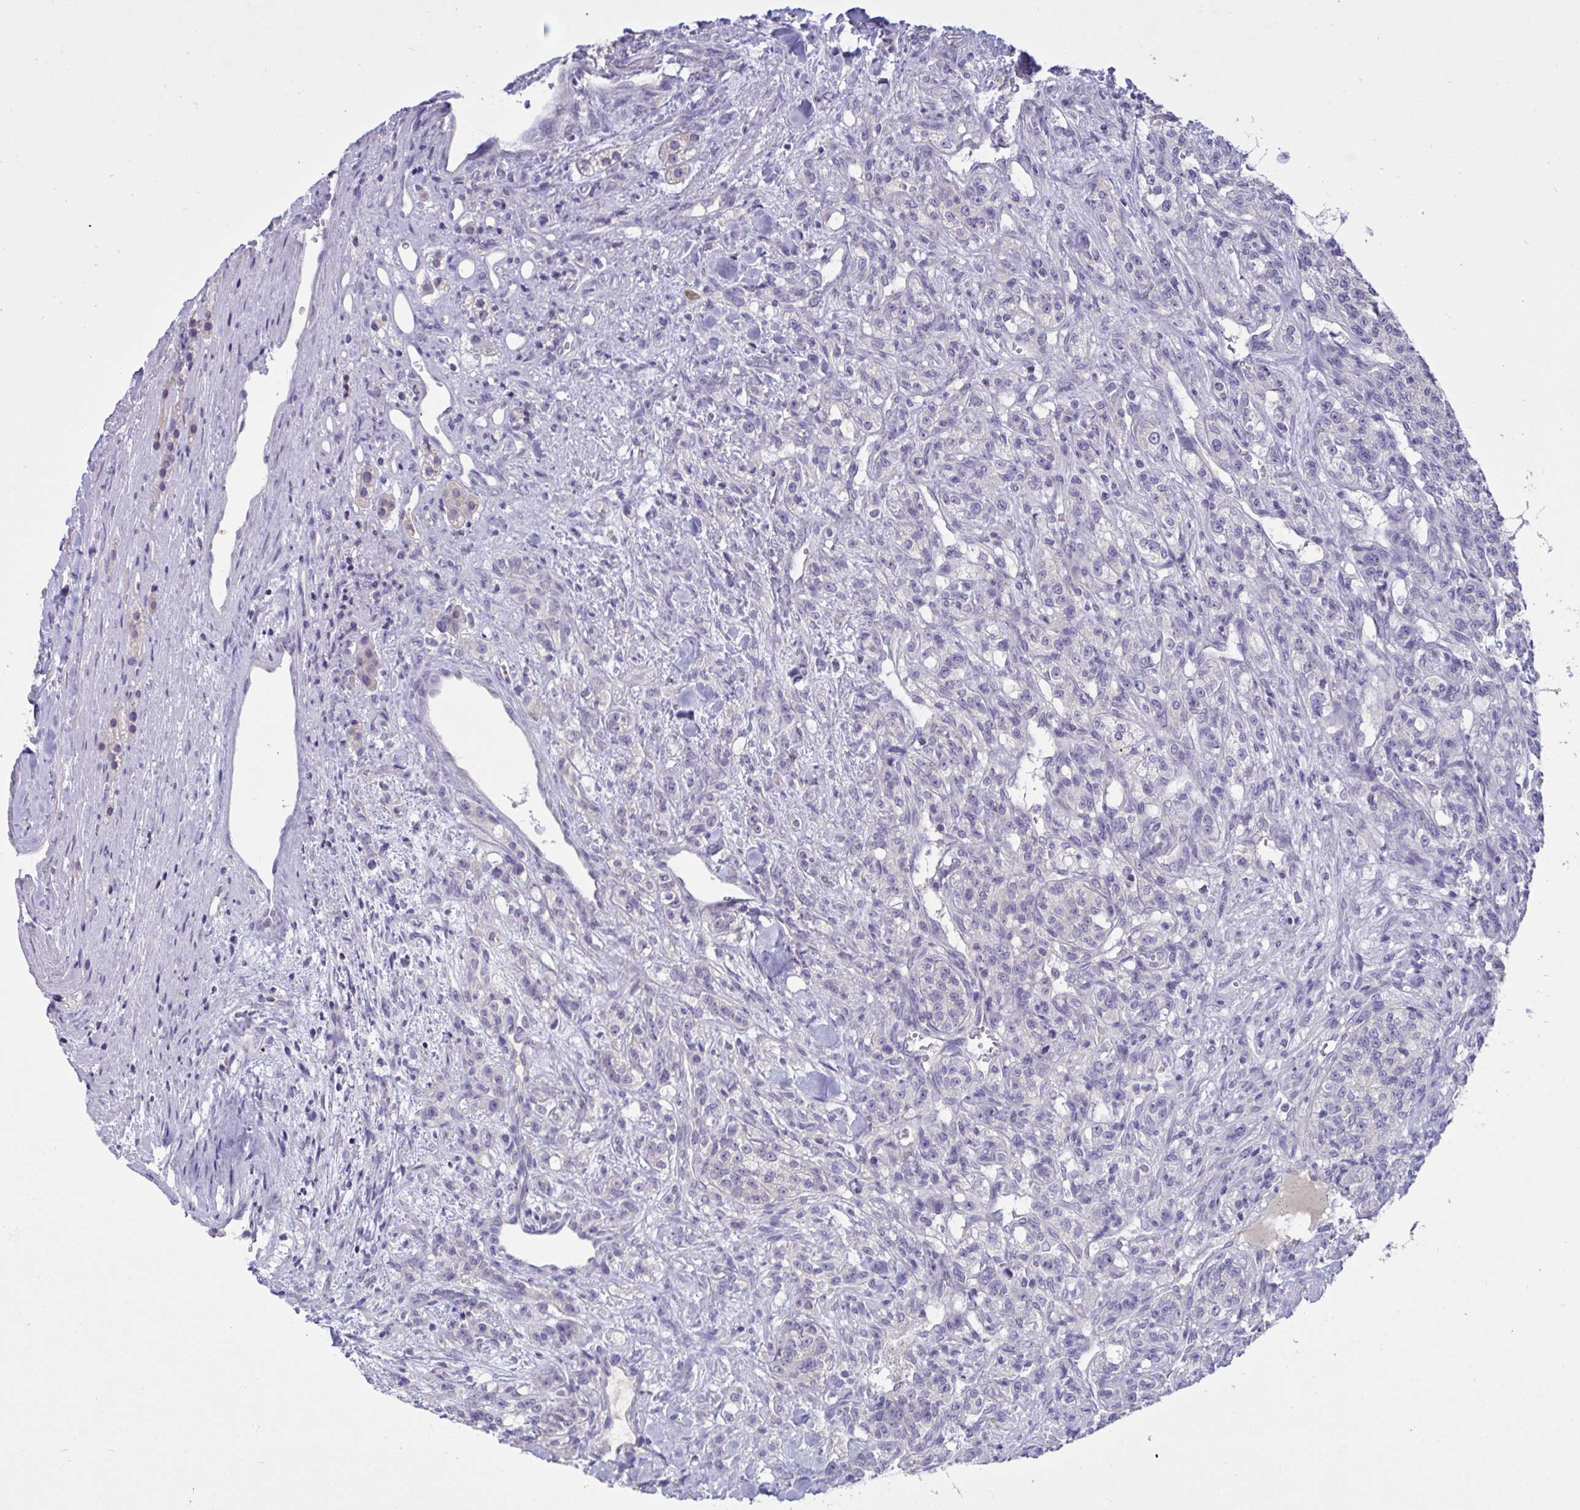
{"staining": {"intensity": "negative", "quantity": "none", "location": "none"}, "tissue": "renal cancer", "cell_type": "Tumor cells", "image_type": "cancer", "snomed": [{"axis": "morphology", "description": "Adenocarcinoma, NOS"}, {"axis": "topography", "description": "Kidney"}], "caption": "Immunohistochemistry (IHC) histopathology image of neoplastic tissue: adenocarcinoma (renal) stained with DAB (3,3'-diaminobenzidine) exhibits no significant protein positivity in tumor cells.", "gene": "TMEM41A", "patient": {"sex": "female", "age": 63}}